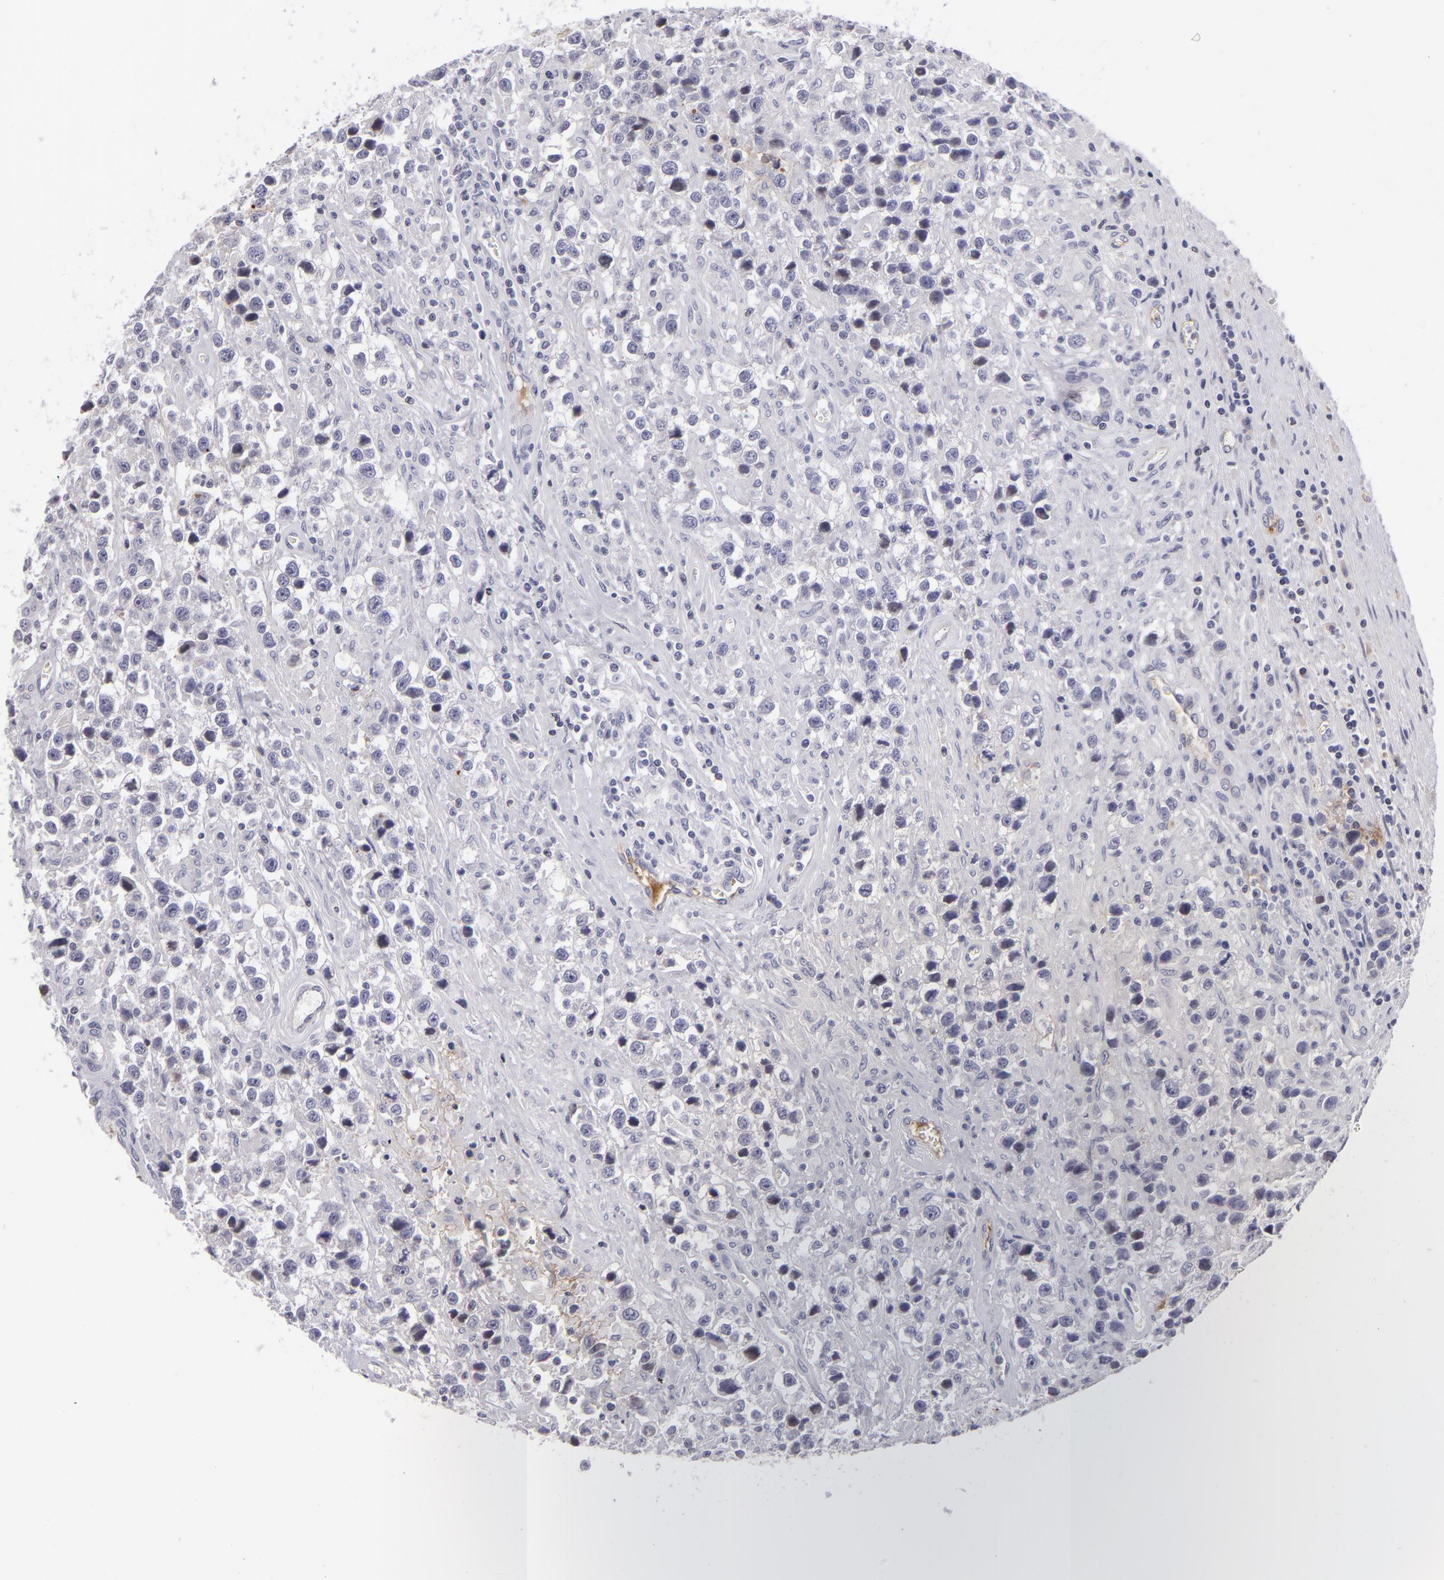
{"staining": {"intensity": "negative", "quantity": "none", "location": "none"}, "tissue": "testis cancer", "cell_type": "Tumor cells", "image_type": "cancer", "snomed": [{"axis": "morphology", "description": "Seminoma, NOS"}, {"axis": "topography", "description": "Testis"}], "caption": "A high-resolution image shows immunohistochemistry (IHC) staining of testis cancer, which exhibits no significant positivity in tumor cells. The staining is performed using DAB brown chromogen with nuclei counter-stained in using hematoxylin.", "gene": "CTNNB1", "patient": {"sex": "male", "age": 43}}